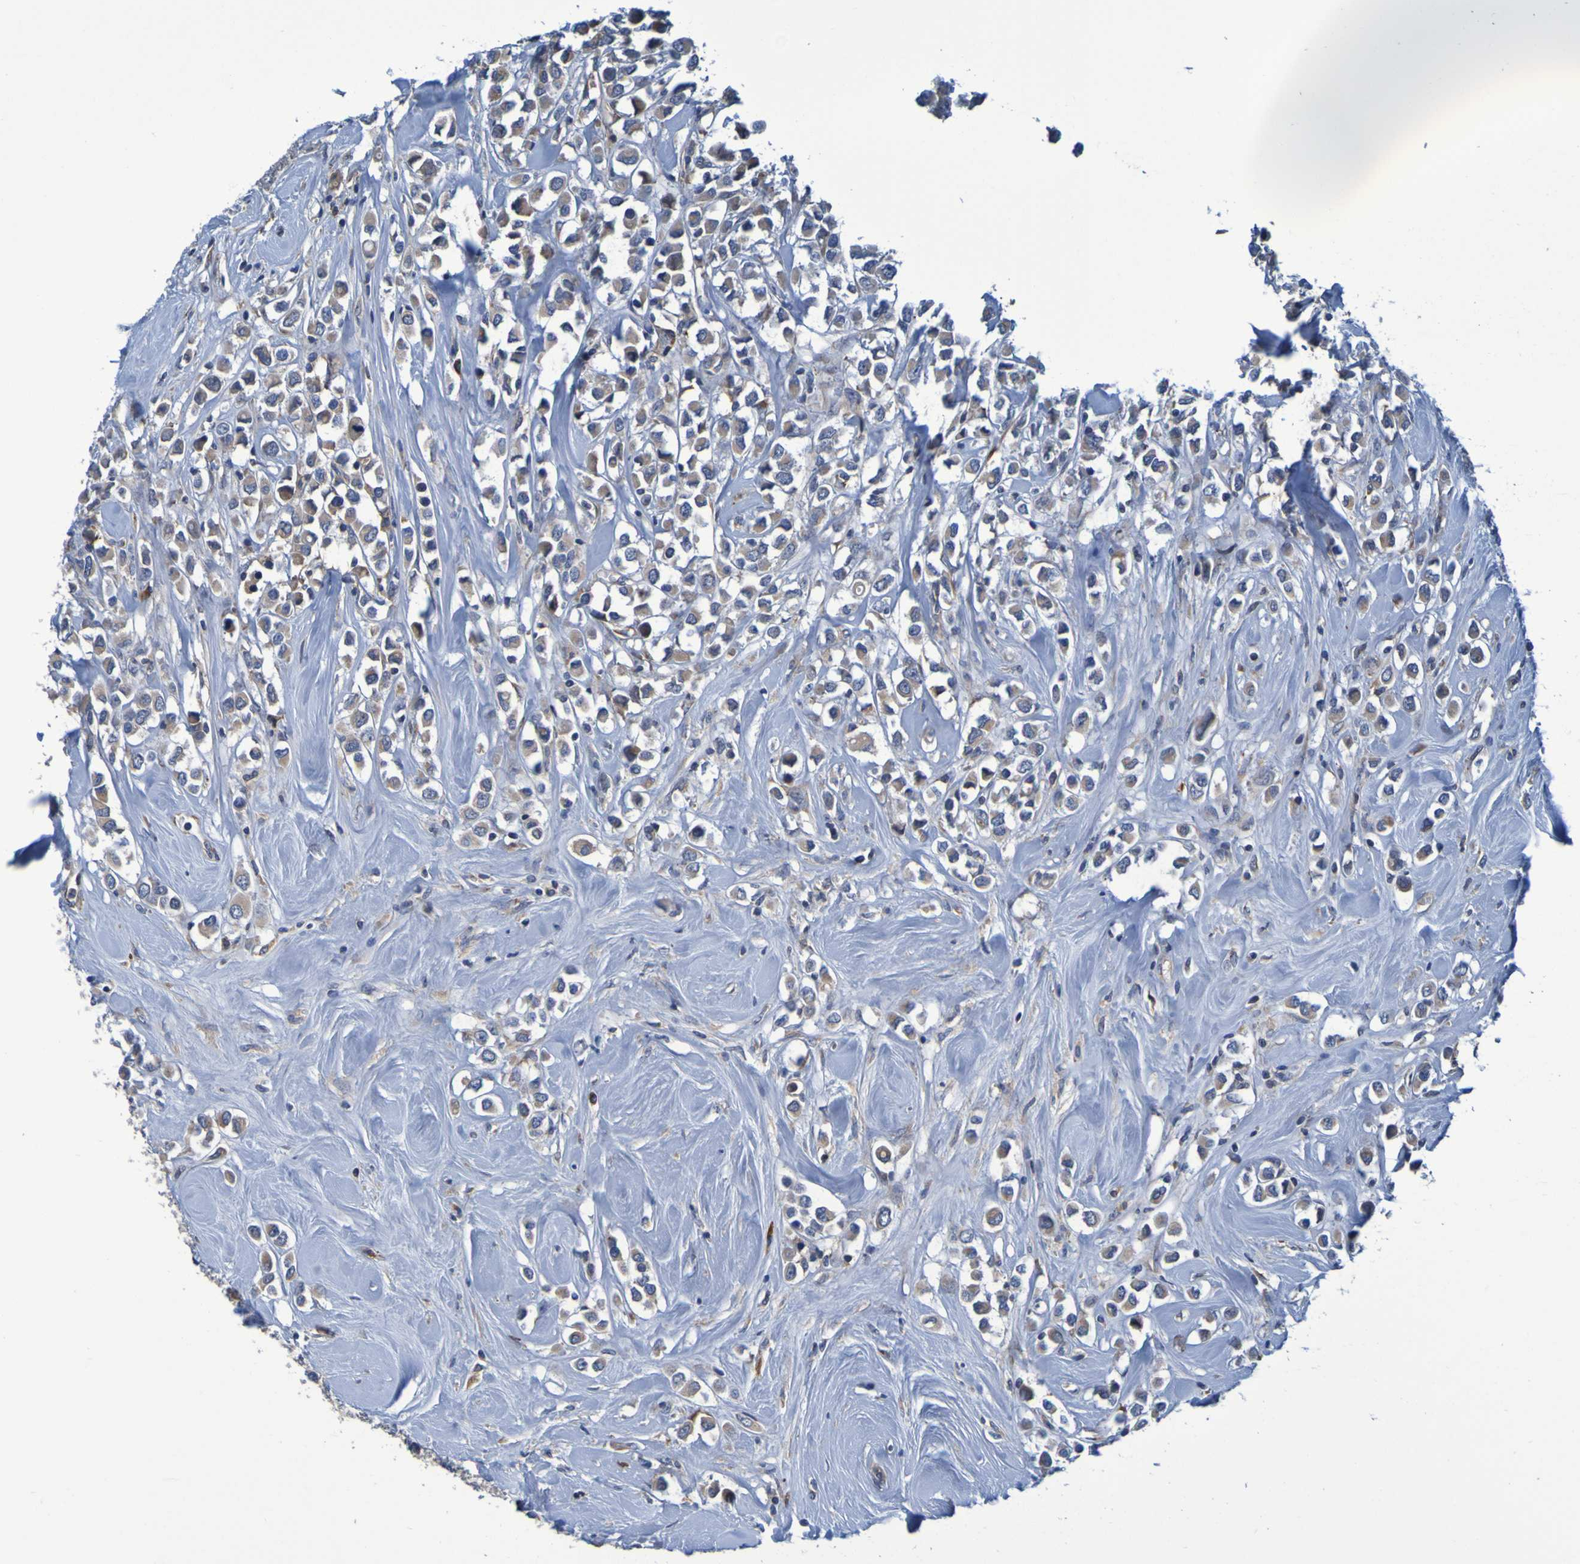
{"staining": {"intensity": "weak", "quantity": ">75%", "location": "cytoplasmic/membranous"}, "tissue": "breast cancer", "cell_type": "Tumor cells", "image_type": "cancer", "snomed": [{"axis": "morphology", "description": "Duct carcinoma"}, {"axis": "topography", "description": "Breast"}], "caption": "A histopathology image showing weak cytoplasmic/membranous expression in about >75% of tumor cells in invasive ductal carcinoma (breast), as visualized by brown immunohistochemical staining.", "gene": "CLDN18", "patient": {"sex": "female", "age": 61}}